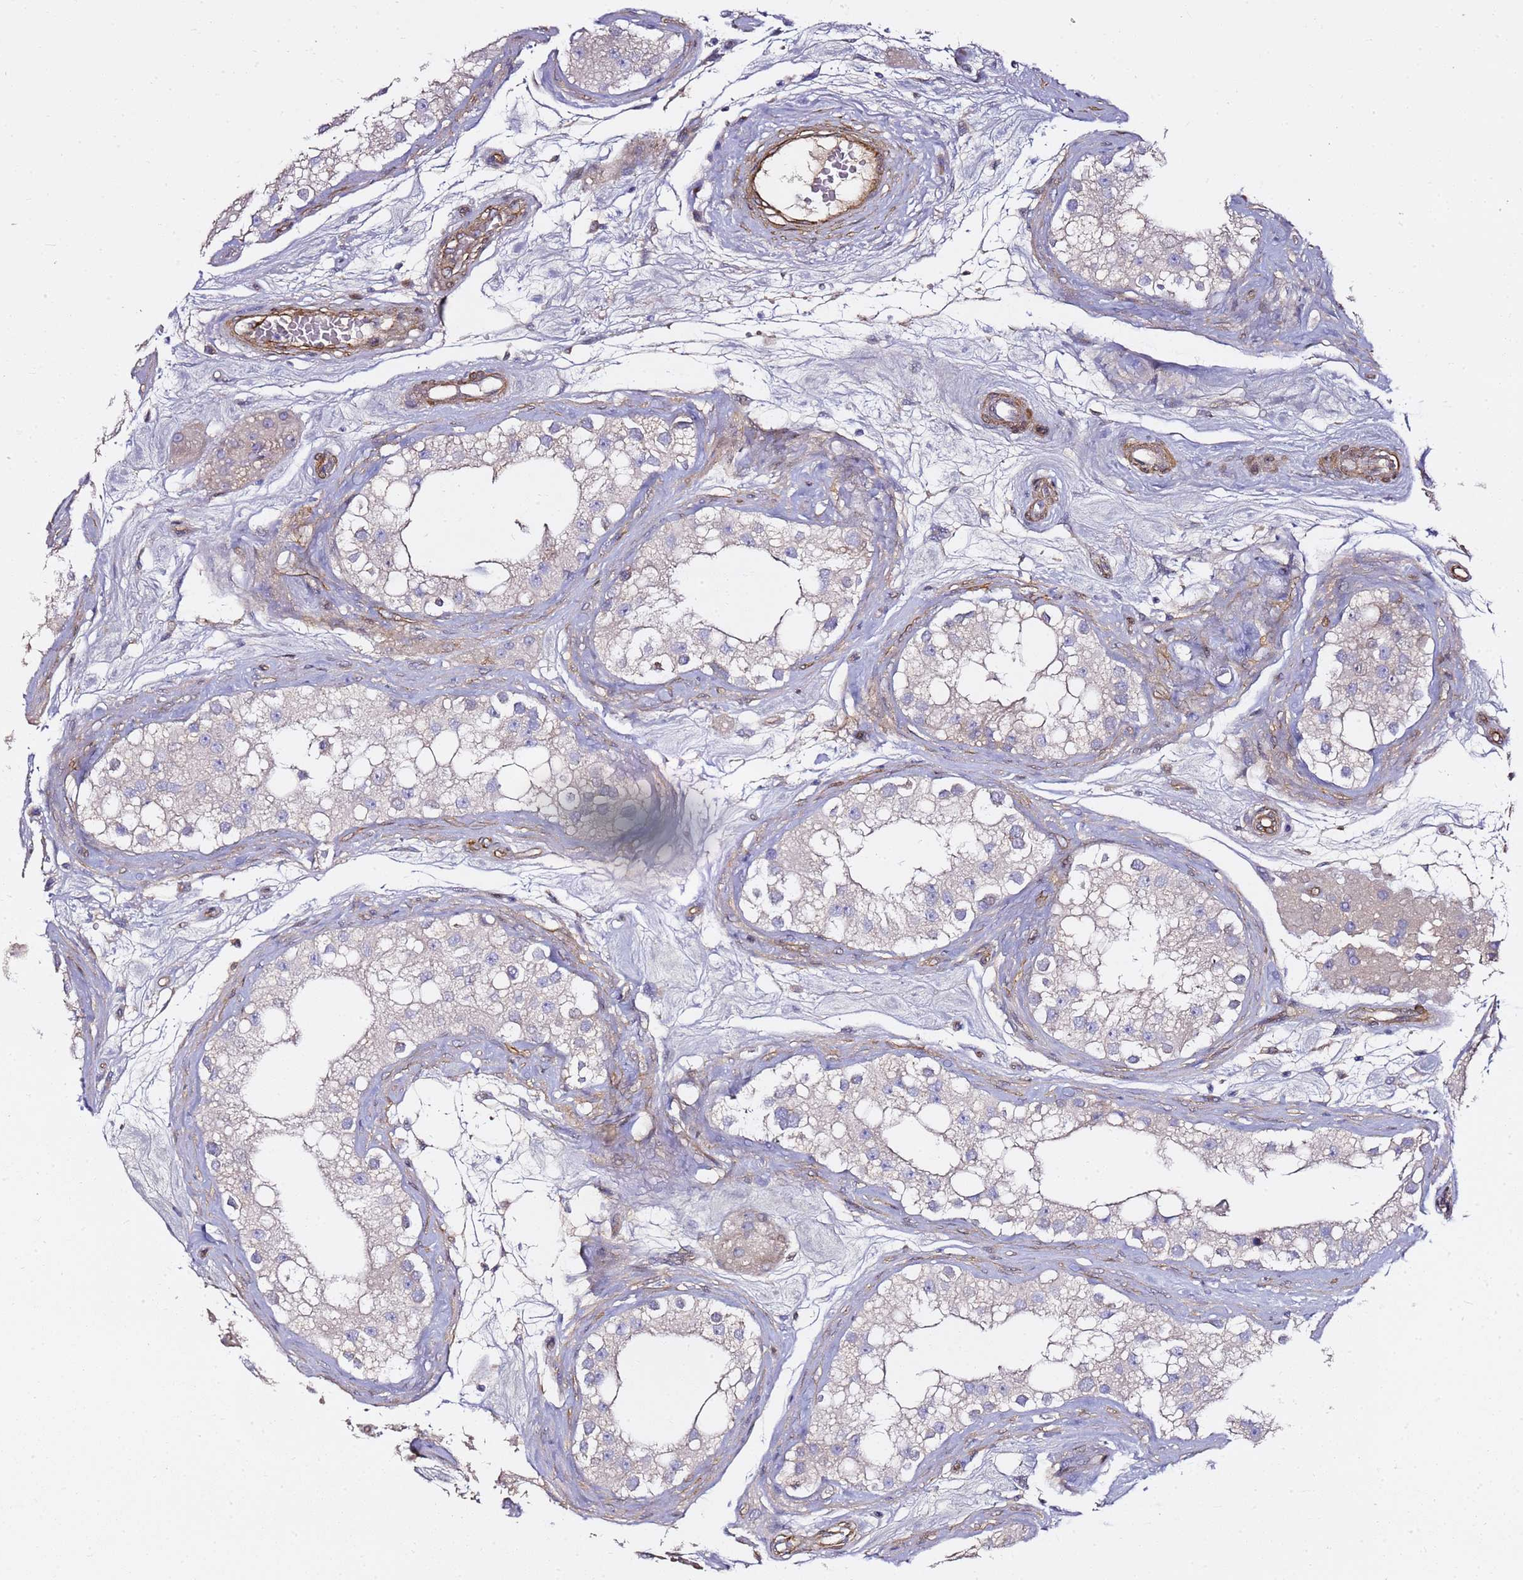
{"staining": {"intensity": "moderate", "quantity": "<25%", "location": "cytoplasmic/membranous"}, "tissue": "testis", "cell_type": "Cells in seminiferous ducts", "image_type": "normal", "snomed": [{"axis": "morphology", "description": "Normal tissue, NOS"}, {"axis": "topography", "description": "Testis"}], "caption": "Testis was stained to show a protein in brown. There is low levels of moderate cytoplasmic/membranous positivity in about <25% of cells in seminiferous ducts.", "gene": "EPS8L1", "patient": {"sex": "male", "age": 84}}